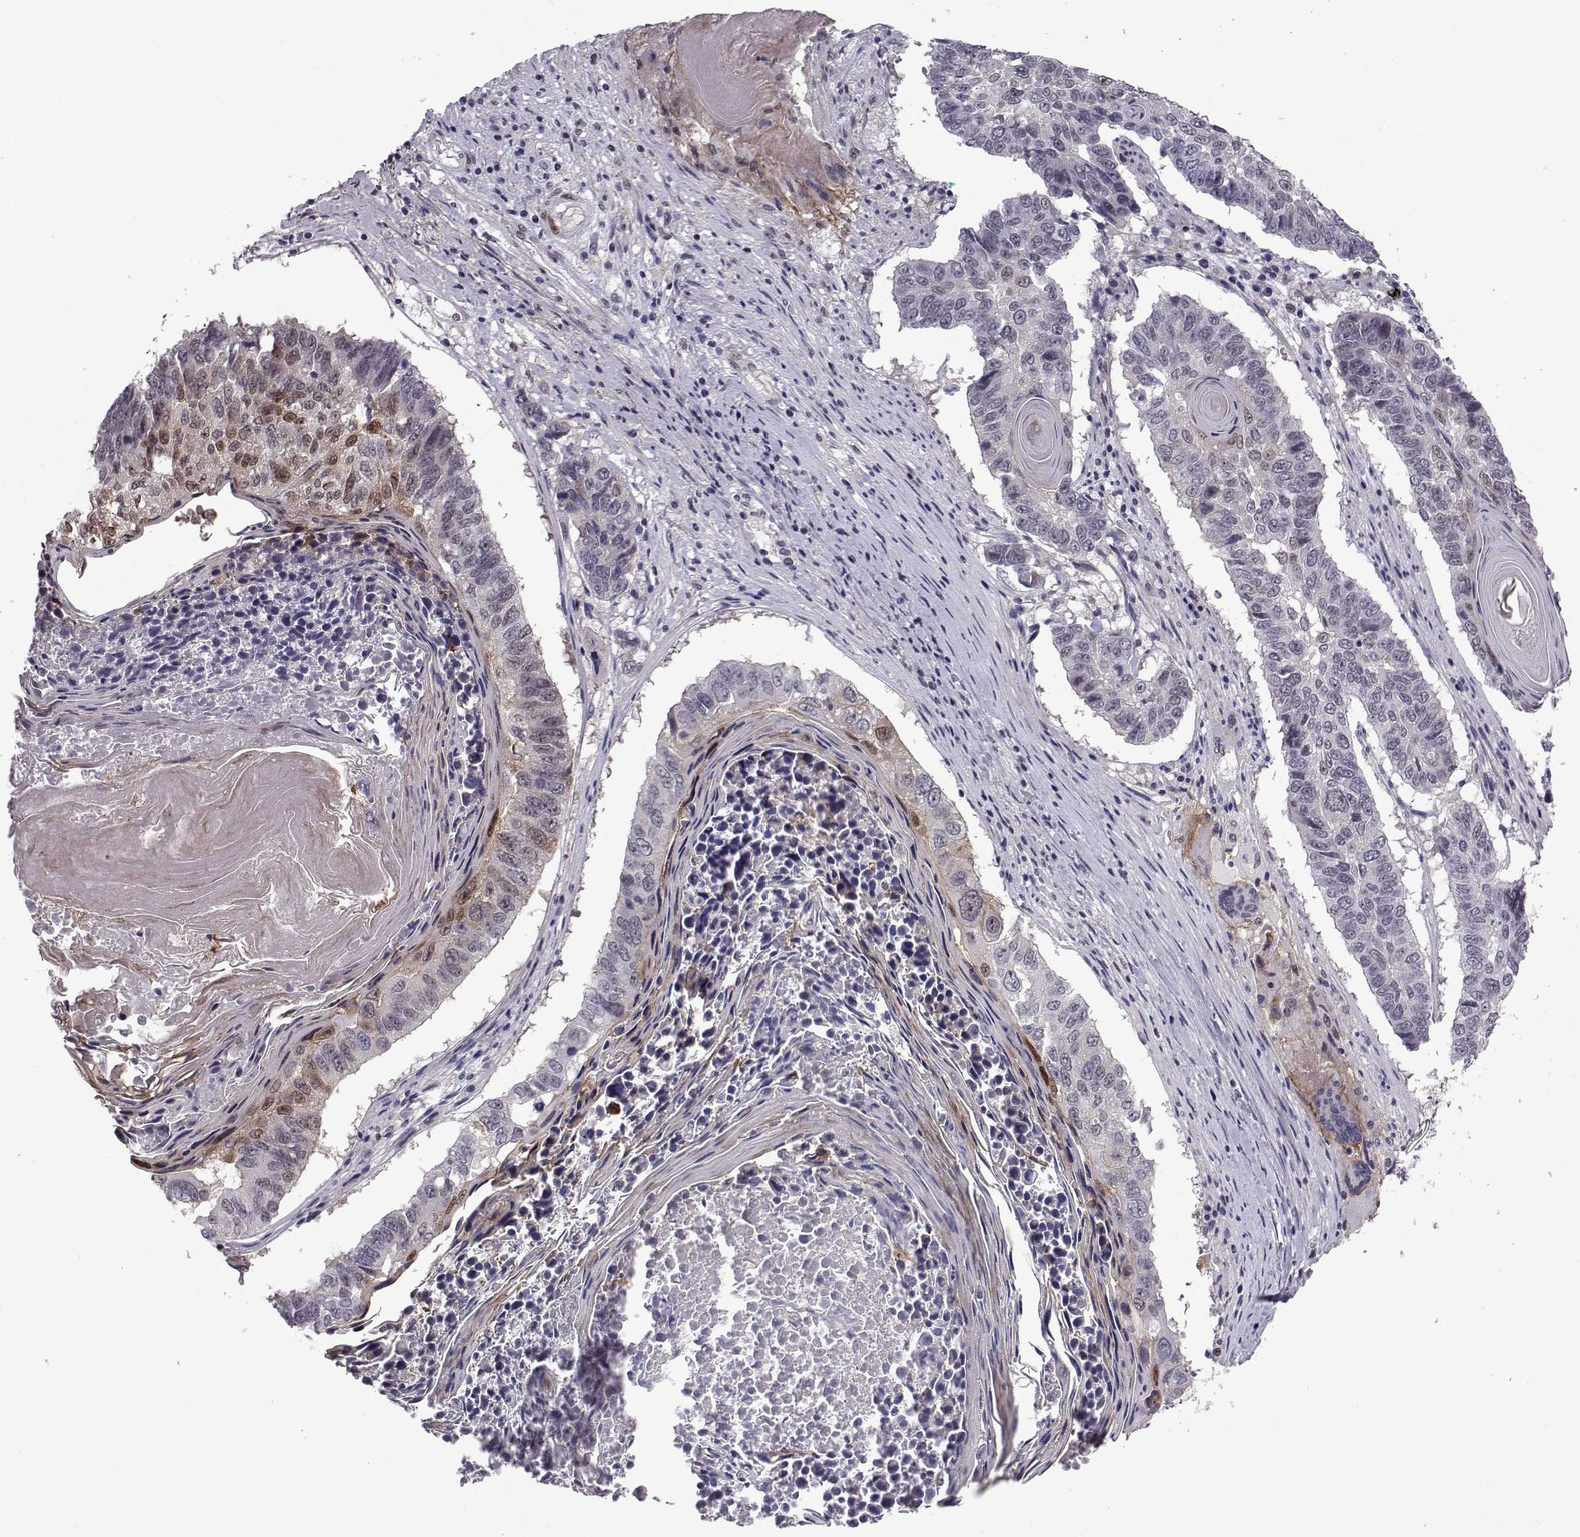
{"staining": {"intensity": "moderate", "quantity": "<25%", "location": "nuclear"}, "tissue": "lung cancer", "cell_type": "Tumor cells", "image_type": "cancer", "snomed": [{"axis": "morphology", "description": "Squamous cell carcinoma, NOS"}, {"axis": "topography", "description": "Lung"}], "caption": "Immunohistochemistry of lung squamous cell carcinoma shows low levels of moderate nuclear positivity in about <25% of tumor cells. The staining was performed using DAB (3,3'-diaminobenzidine), with brown indicating positive protein expression. Nuclei are stained blue with hematoxylin.", "gene": "RBM24", "patient": {"sex": "male", "age": 73}}